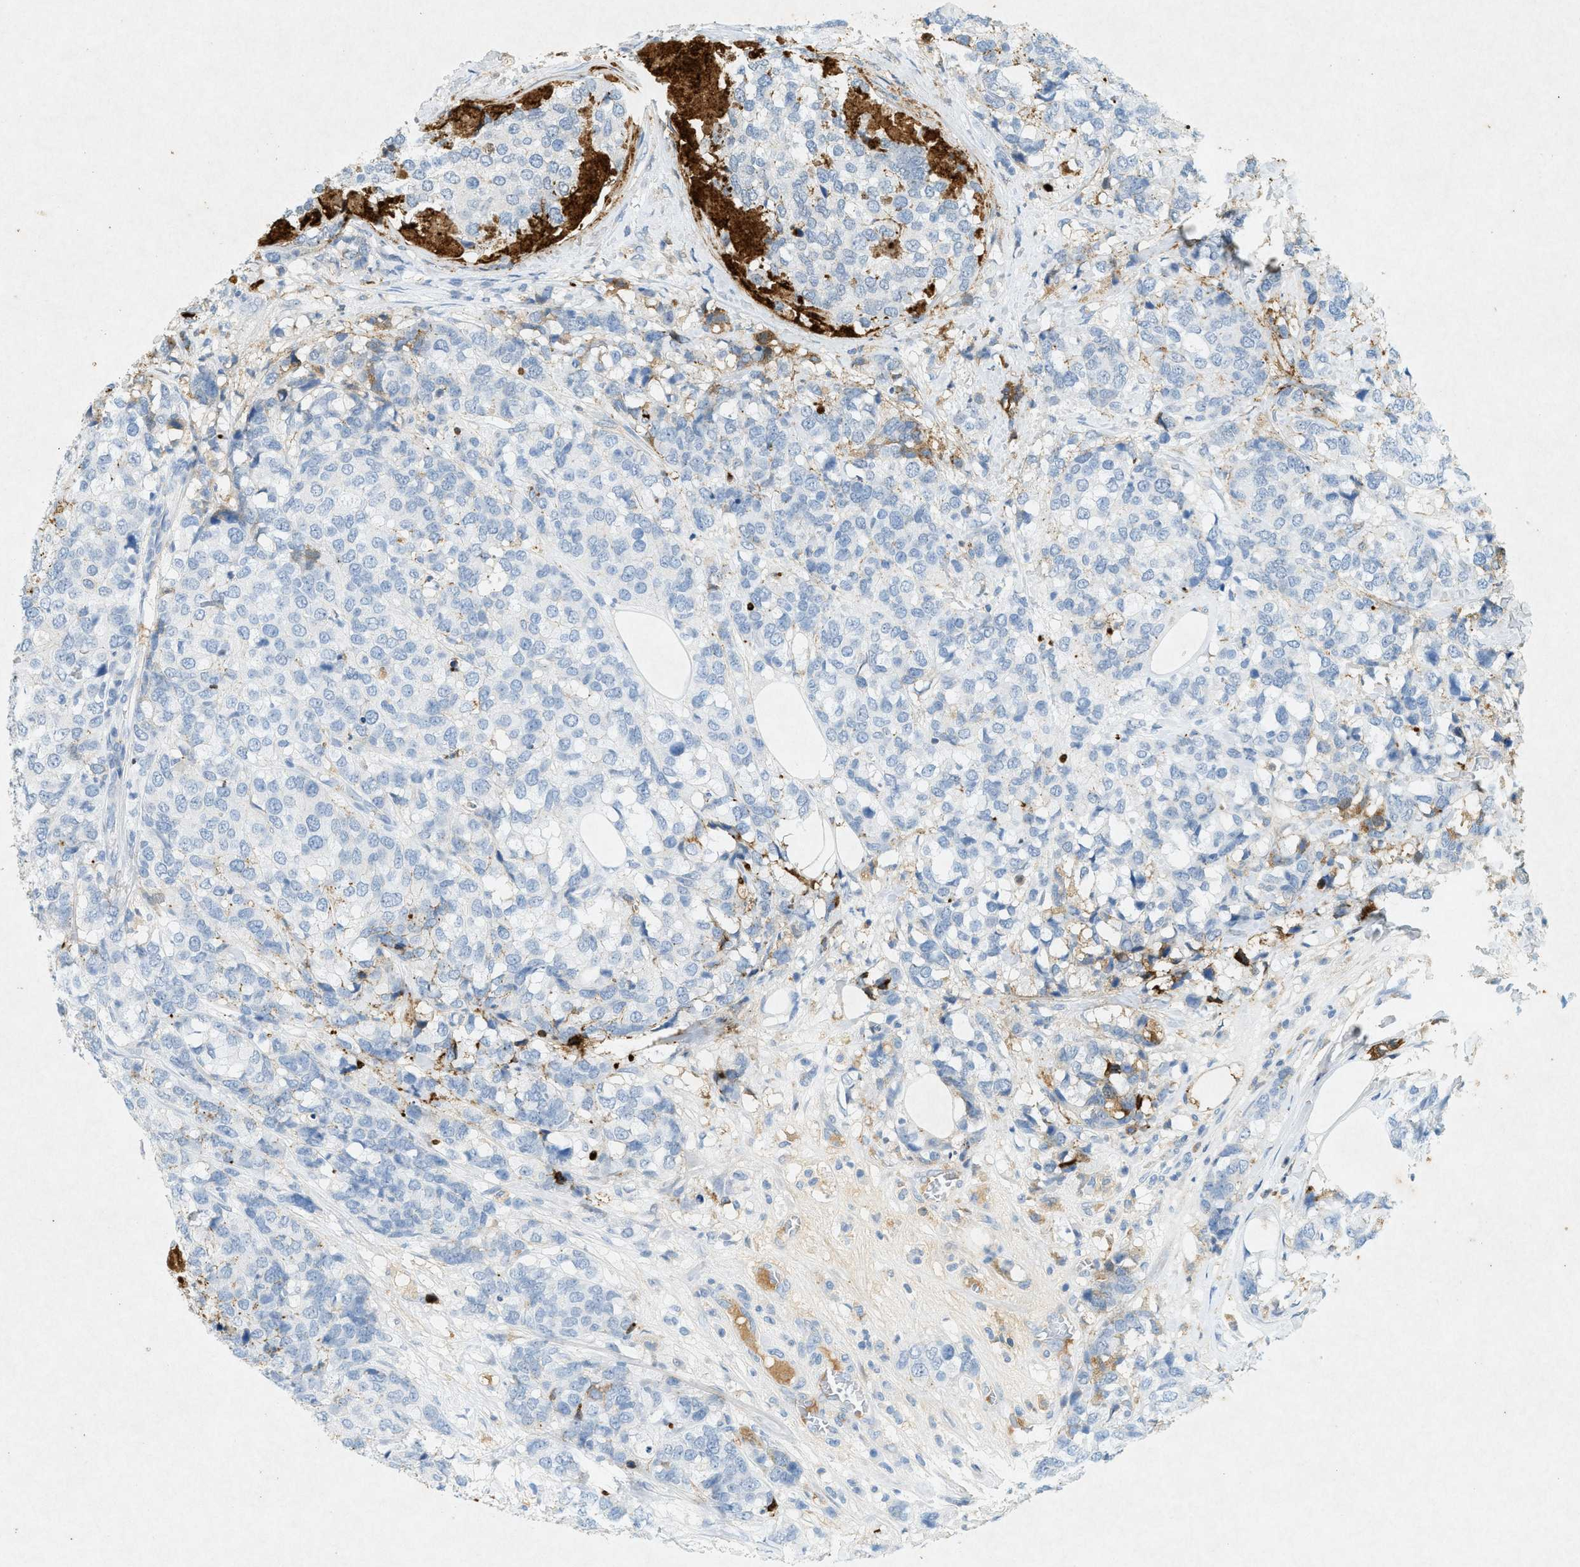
{"staining": {"intensity": "weak", "quantity": "<25%", "location": "cytoplasmic/membranous"}, "tissue": "breast cancer", "cell_type": "Tumor cells", "image_type": "cancer", "snomed": [{"axis": "morphology", "description": "Lobular carcinoma"}, {"axis": "topography", "description": "Breast"}], "caption": "Human breast lobular carcinoma stained for a protein using IHC demonstrates no staining in tumor cells.", "gene": "F2", "patient": {"sex": "female", "age": 59}}